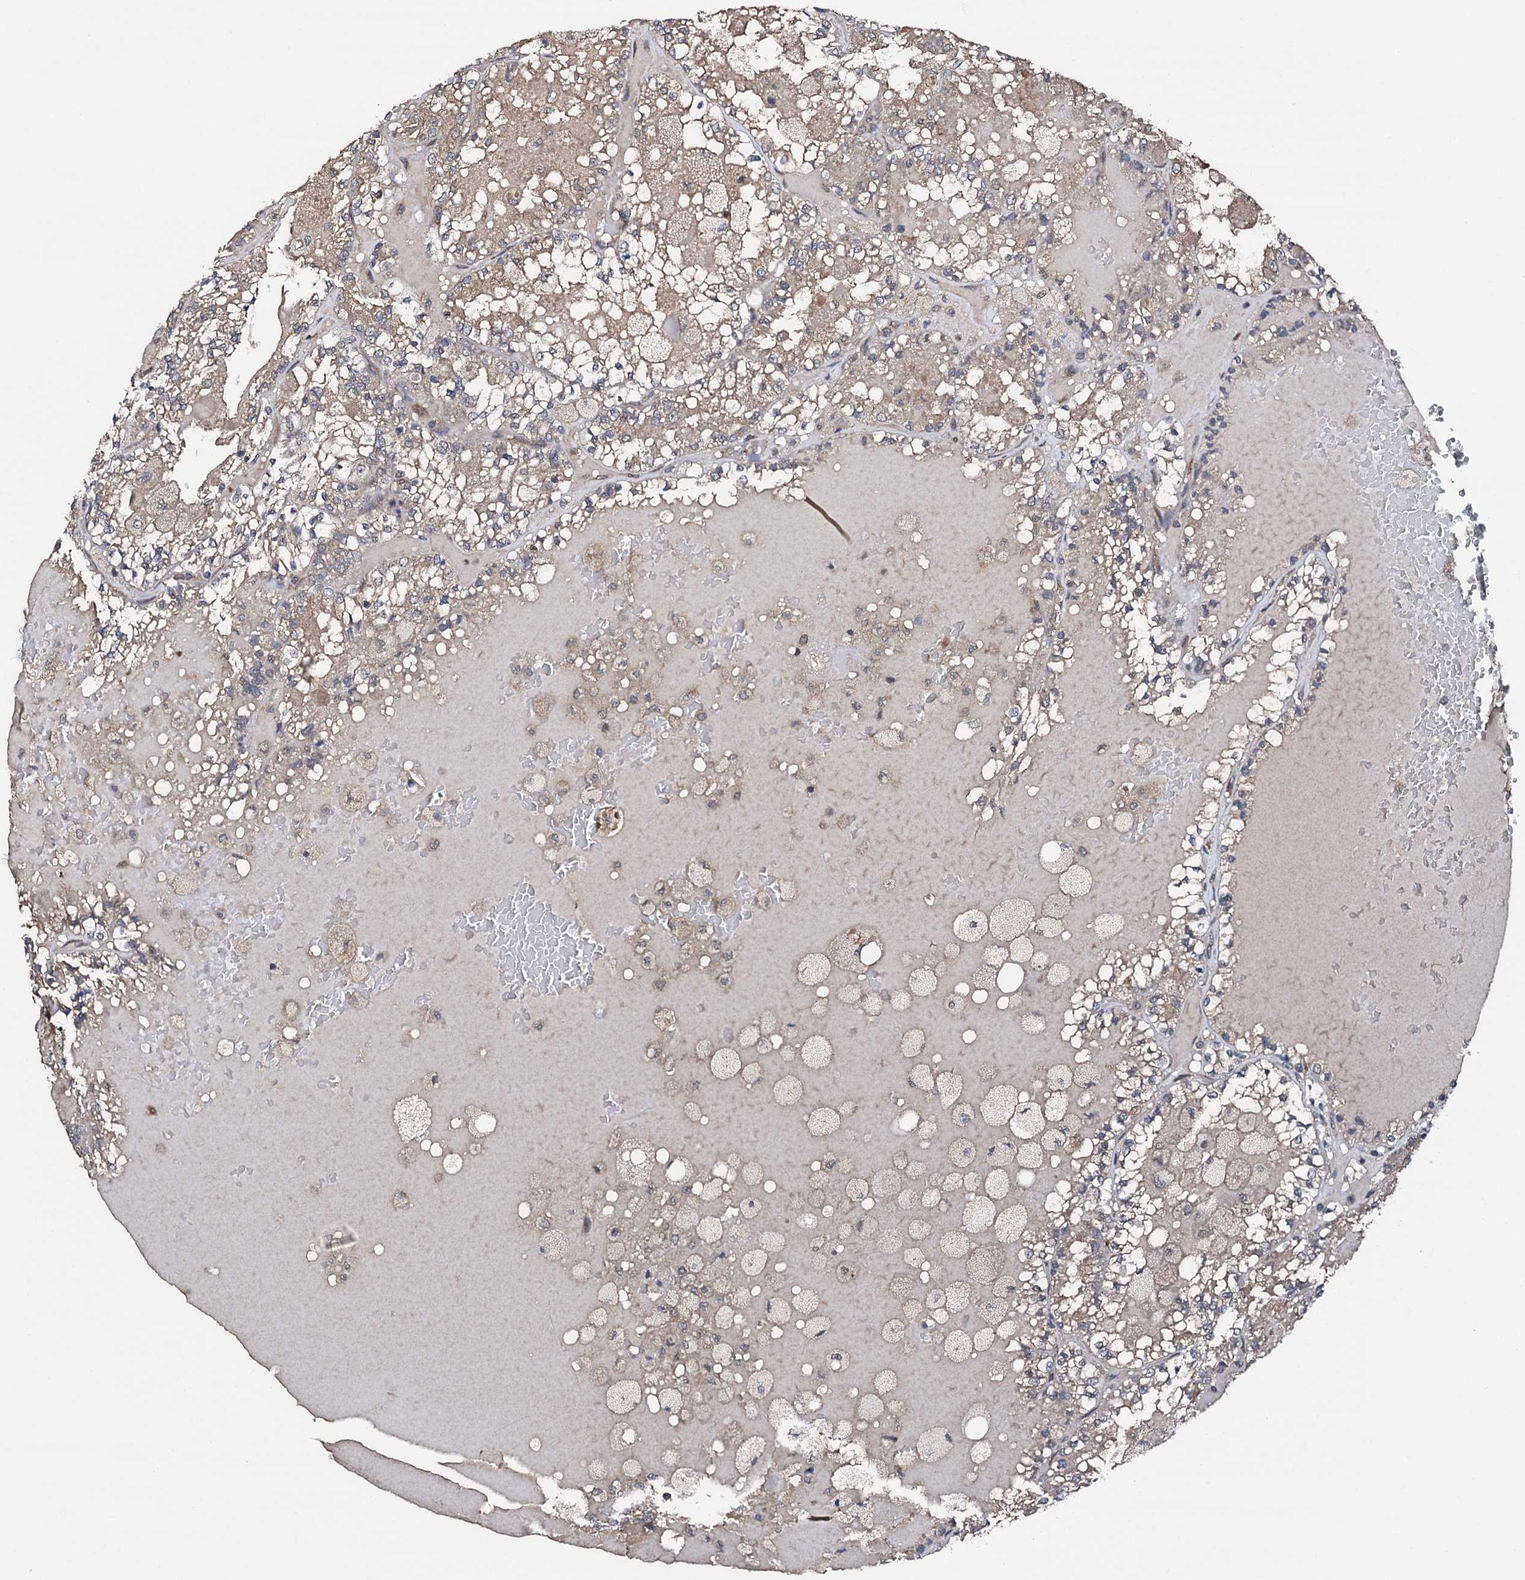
{"staining": {"intensity": "weak", "quantity": "<25%", "location": "cytoplasmic/membranous"}, "tissue": "renal cancer", "cell_type": "Tumor cells", "image_type": "cancer", "snomed": [{"axis": "morphology", "description": "Adenocarcinoma, NOS"}, {"axis": "topography", "description": "Kidney"}], "caption": "Tumor cells are negative for protein expression in human renal cancer (adenocarcinoma).", "gene": "FLYWCH1", "patient": {"sex": "female", "age": 56}}